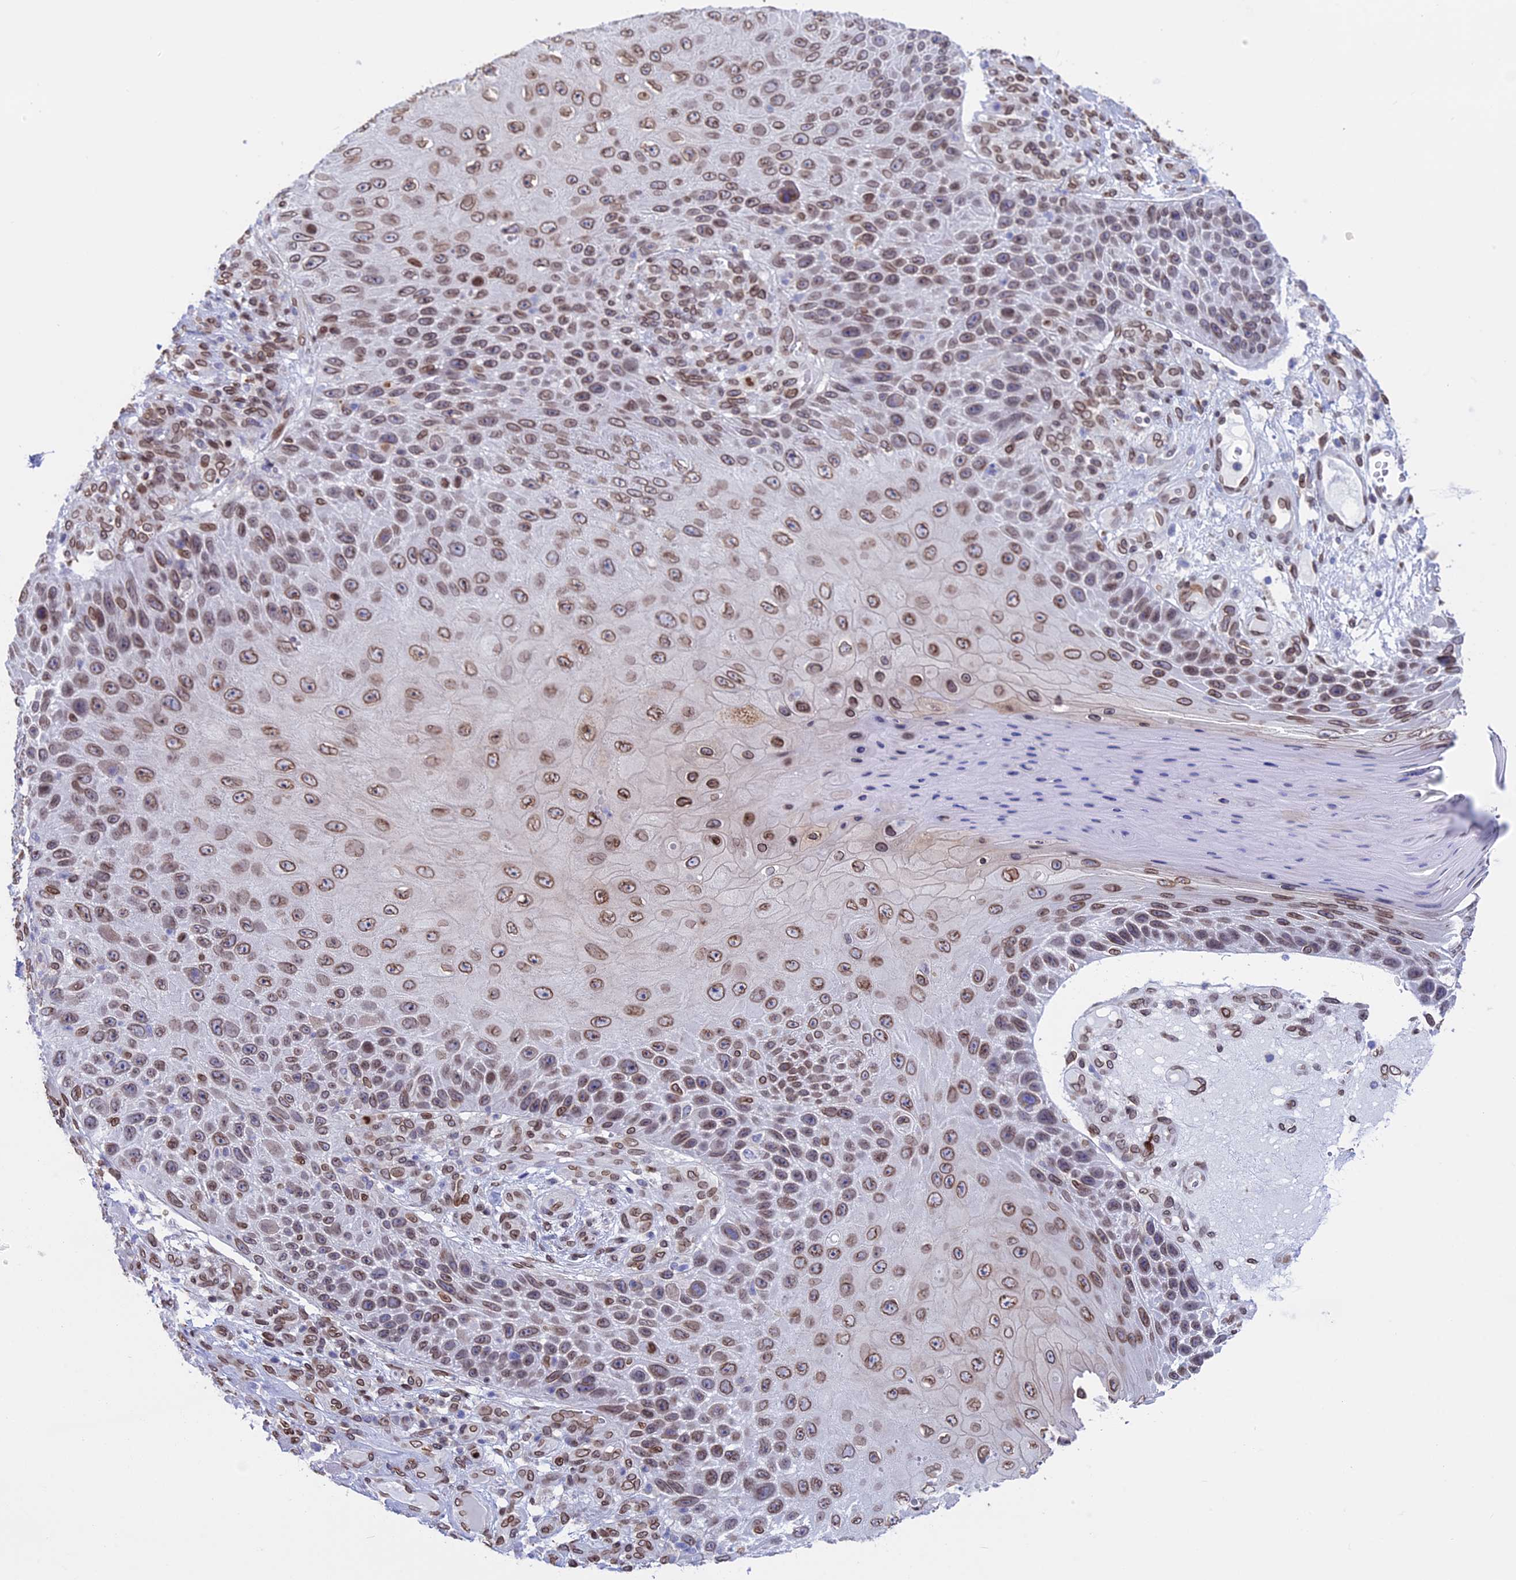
{"staining": {"intensity": "moderate", "quantity": ">75%", "location": "cytoplasmic/membranous,nuclear"}, "tissue": "skin cancer", "cell_type": "Tumor cells", "image_type": "cancer", "snomed": [{"axis": "morphology", "description": "Squamous cell carcinoma, NOS"}, {"axis": "topography", "description": "Skin"}], "caption": "Moderate cytoplasmic/membranous and nuclear protein staining is identified in approximately >75% of tumor cells in squamous cell carcinoma (skin).", "gene": "TMPRSS7", "patient": {"sex": "female", "age": 88}}